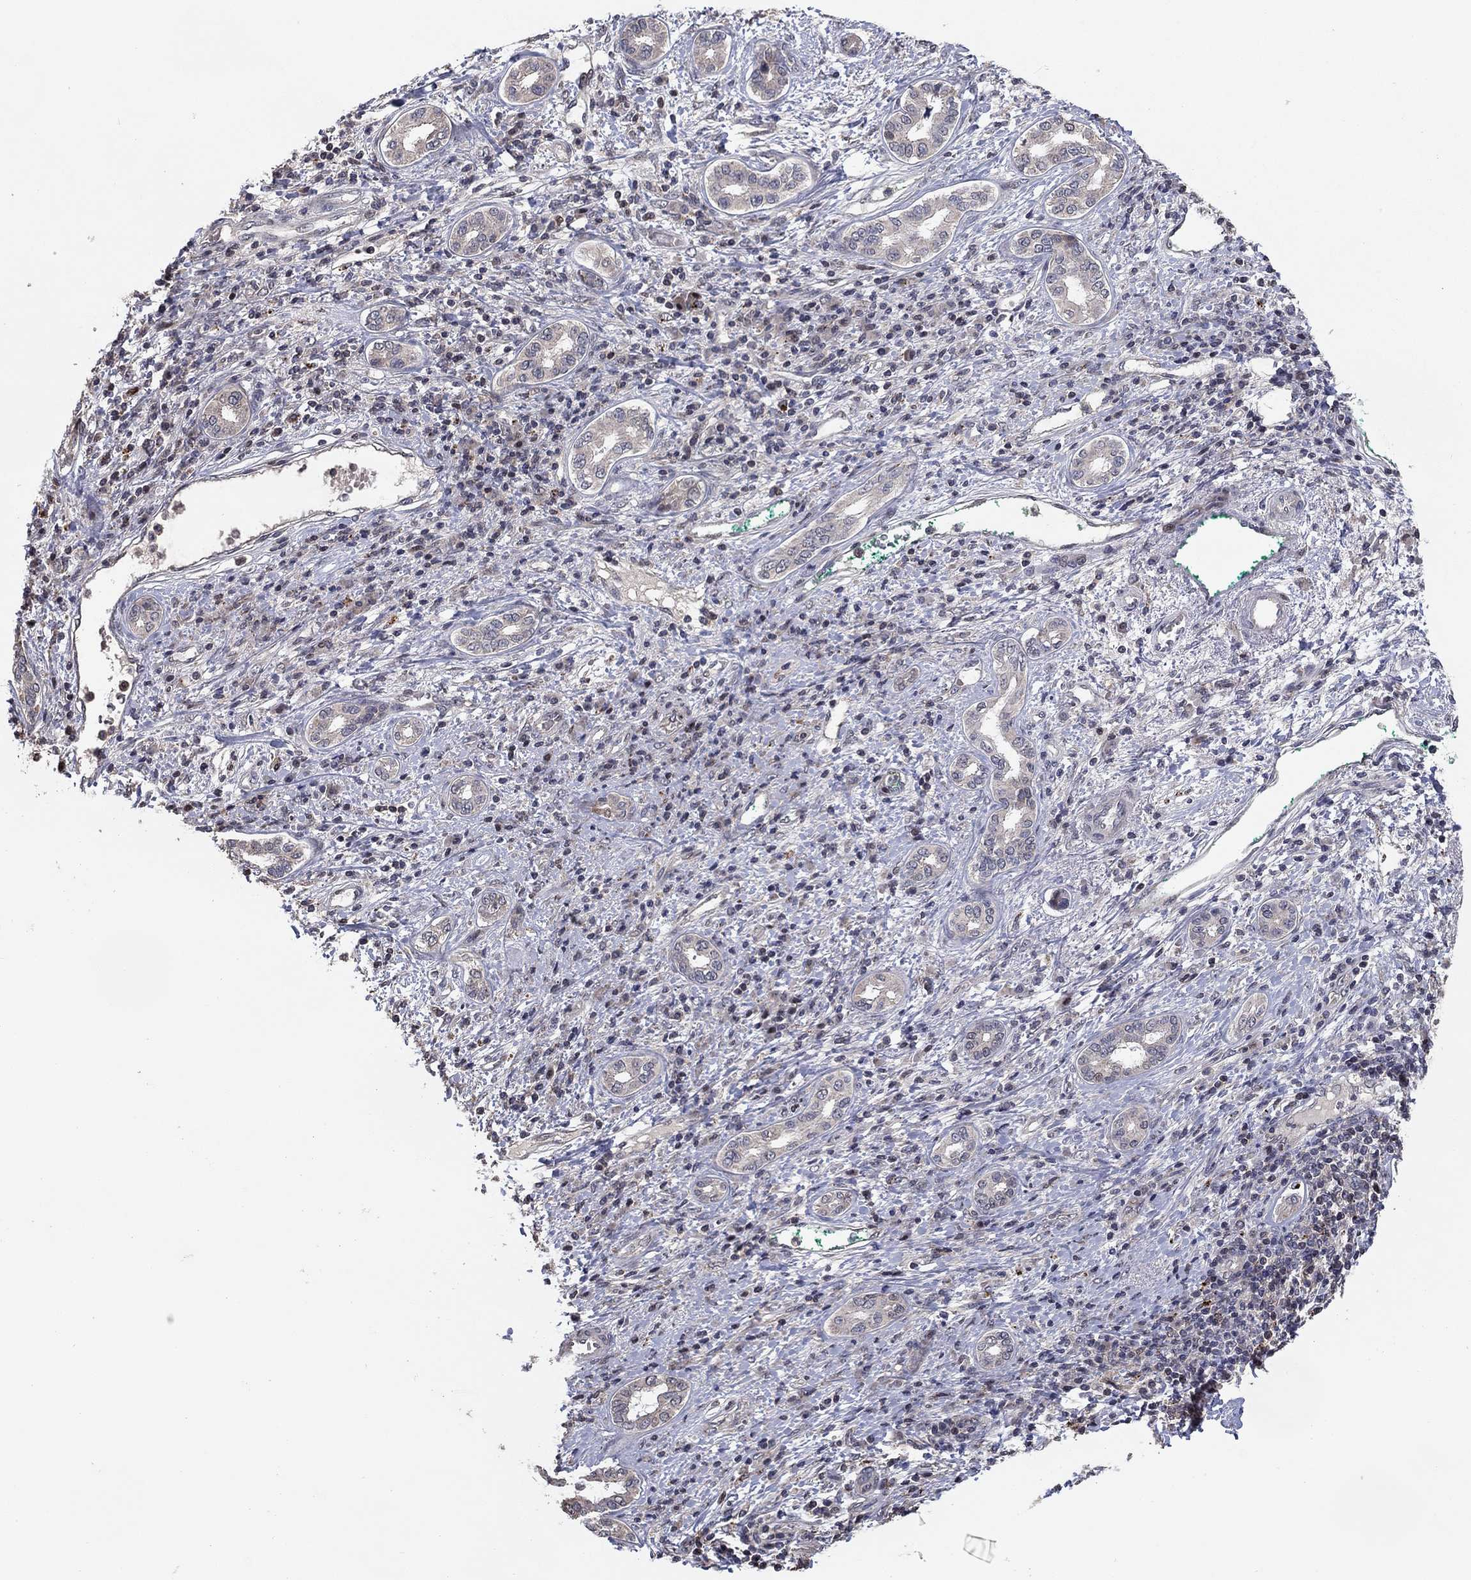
{"staining": {"intensity": "moderate", "quantity": "25%-75%", "location": "cytoplasmic/membranous"}, "tissue": "liver cancer", "cell_type": "Tumor cells", "image_type": "cancer", "snomed": [{"axis": "morphology", "description": "Carcinoma, Hepatocellular, NOS"}, {"axis": "topography", "description": "Liver"}], "caption": "Immunohistochemistry (IHC) micrograph of liver hepatocellular carcinoma stained for a protein (brown), which shows medium levels of moderate cytoplasmic/membranous expression in about 25%-75% of tumor cells.", "gene": "LPCAT4", "patient": {"sex": "male", "age": 65}}